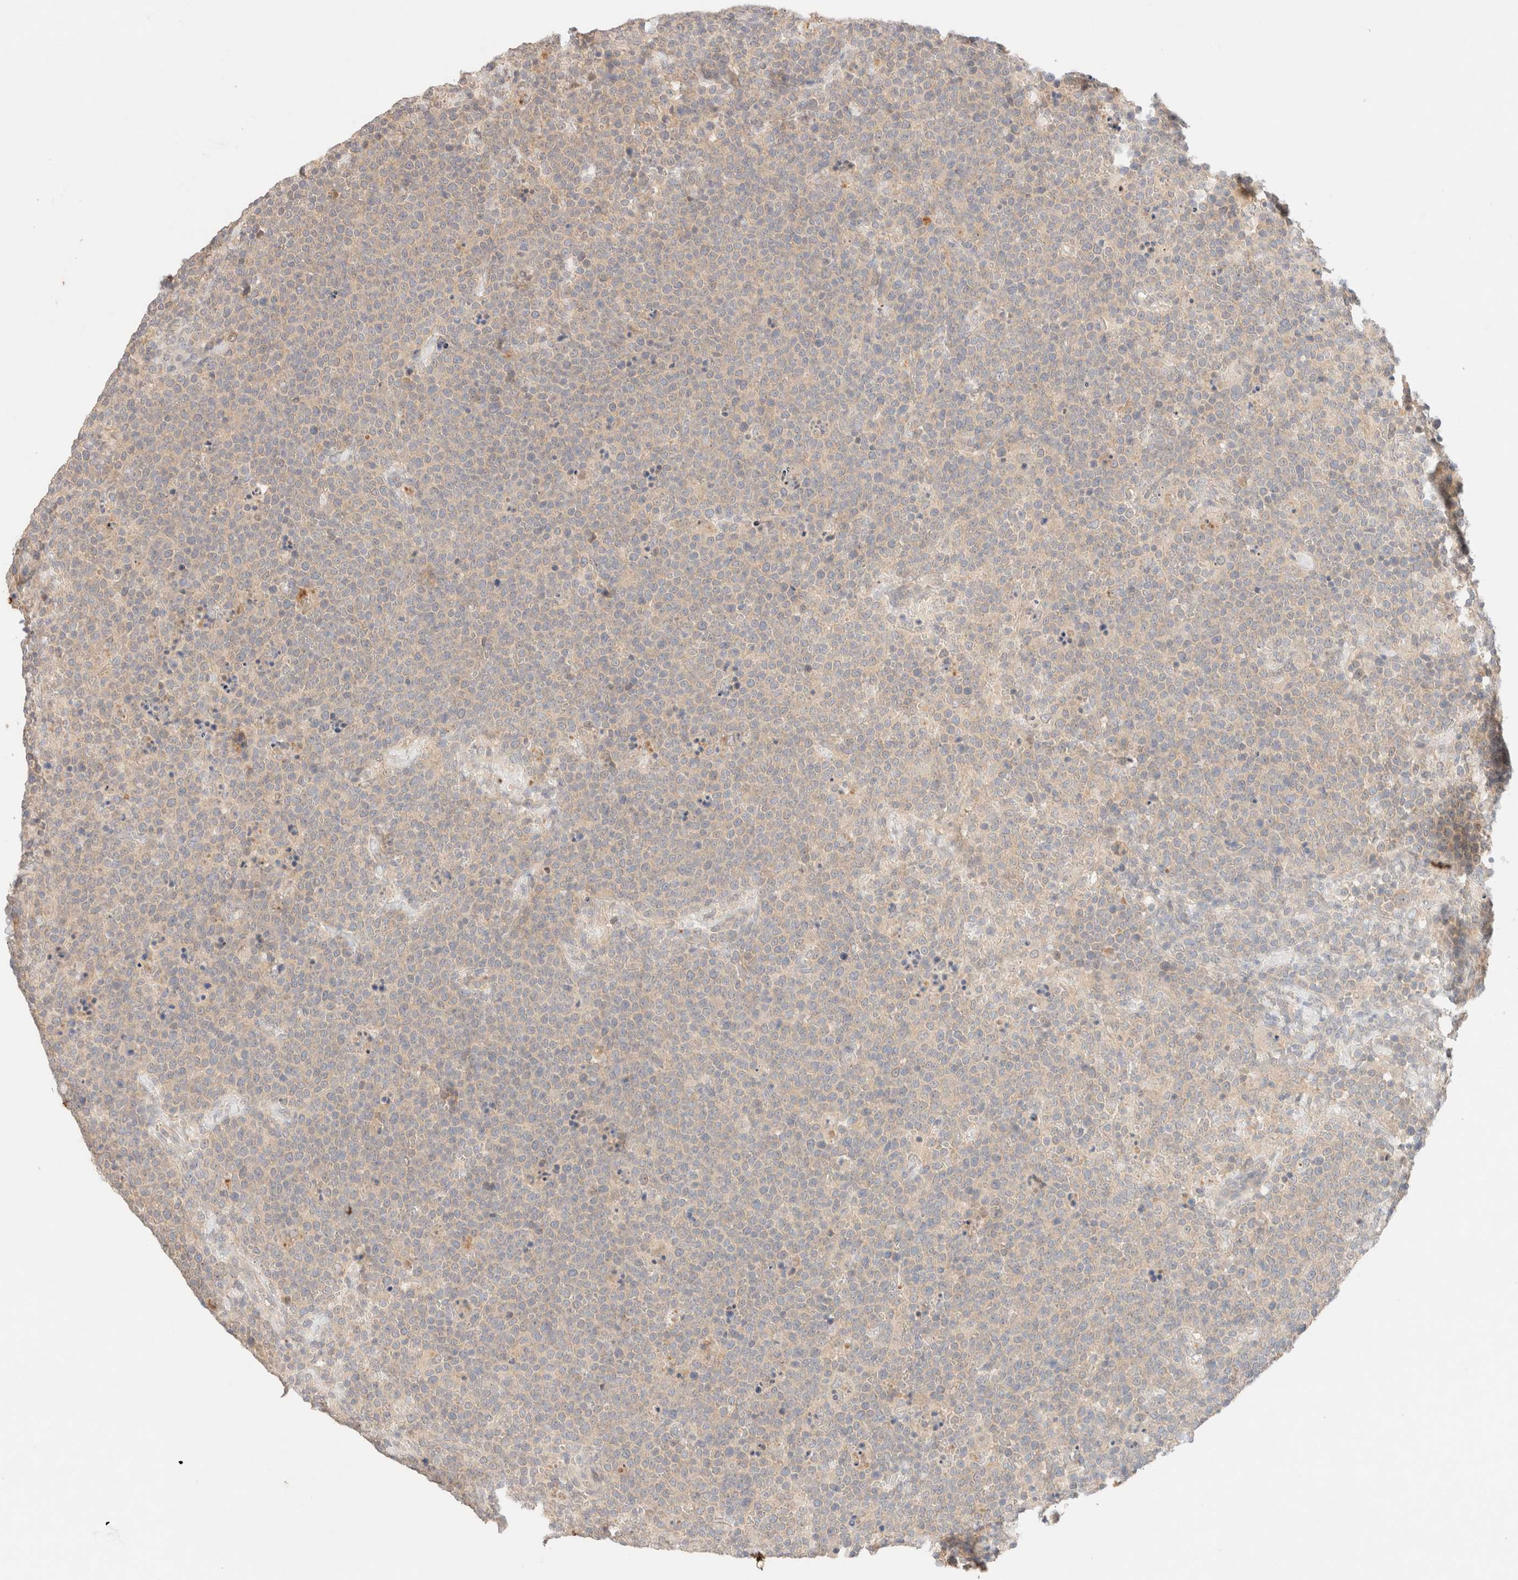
{"staining": {"intensity": "negative", "quantity": "none", "location": "none"}, "tissue": "lymphoma", "cell_type": "Tumor cells", "image_type": "cancer", "snomed": [{"axis": "morphology", "description": "Malignant lymphoma, non-Hodgkin's type, High grade"}, {"axis": "topography", "description": "Lymph node"}], "caption": "DAB immunohistochemical staining of human high-grade malignant lymphoma, non-Hodgkin's type shows no significant expression in tumor cells.", "gene": "SARM1", "patient": {"sex": "male", "age": 61}}